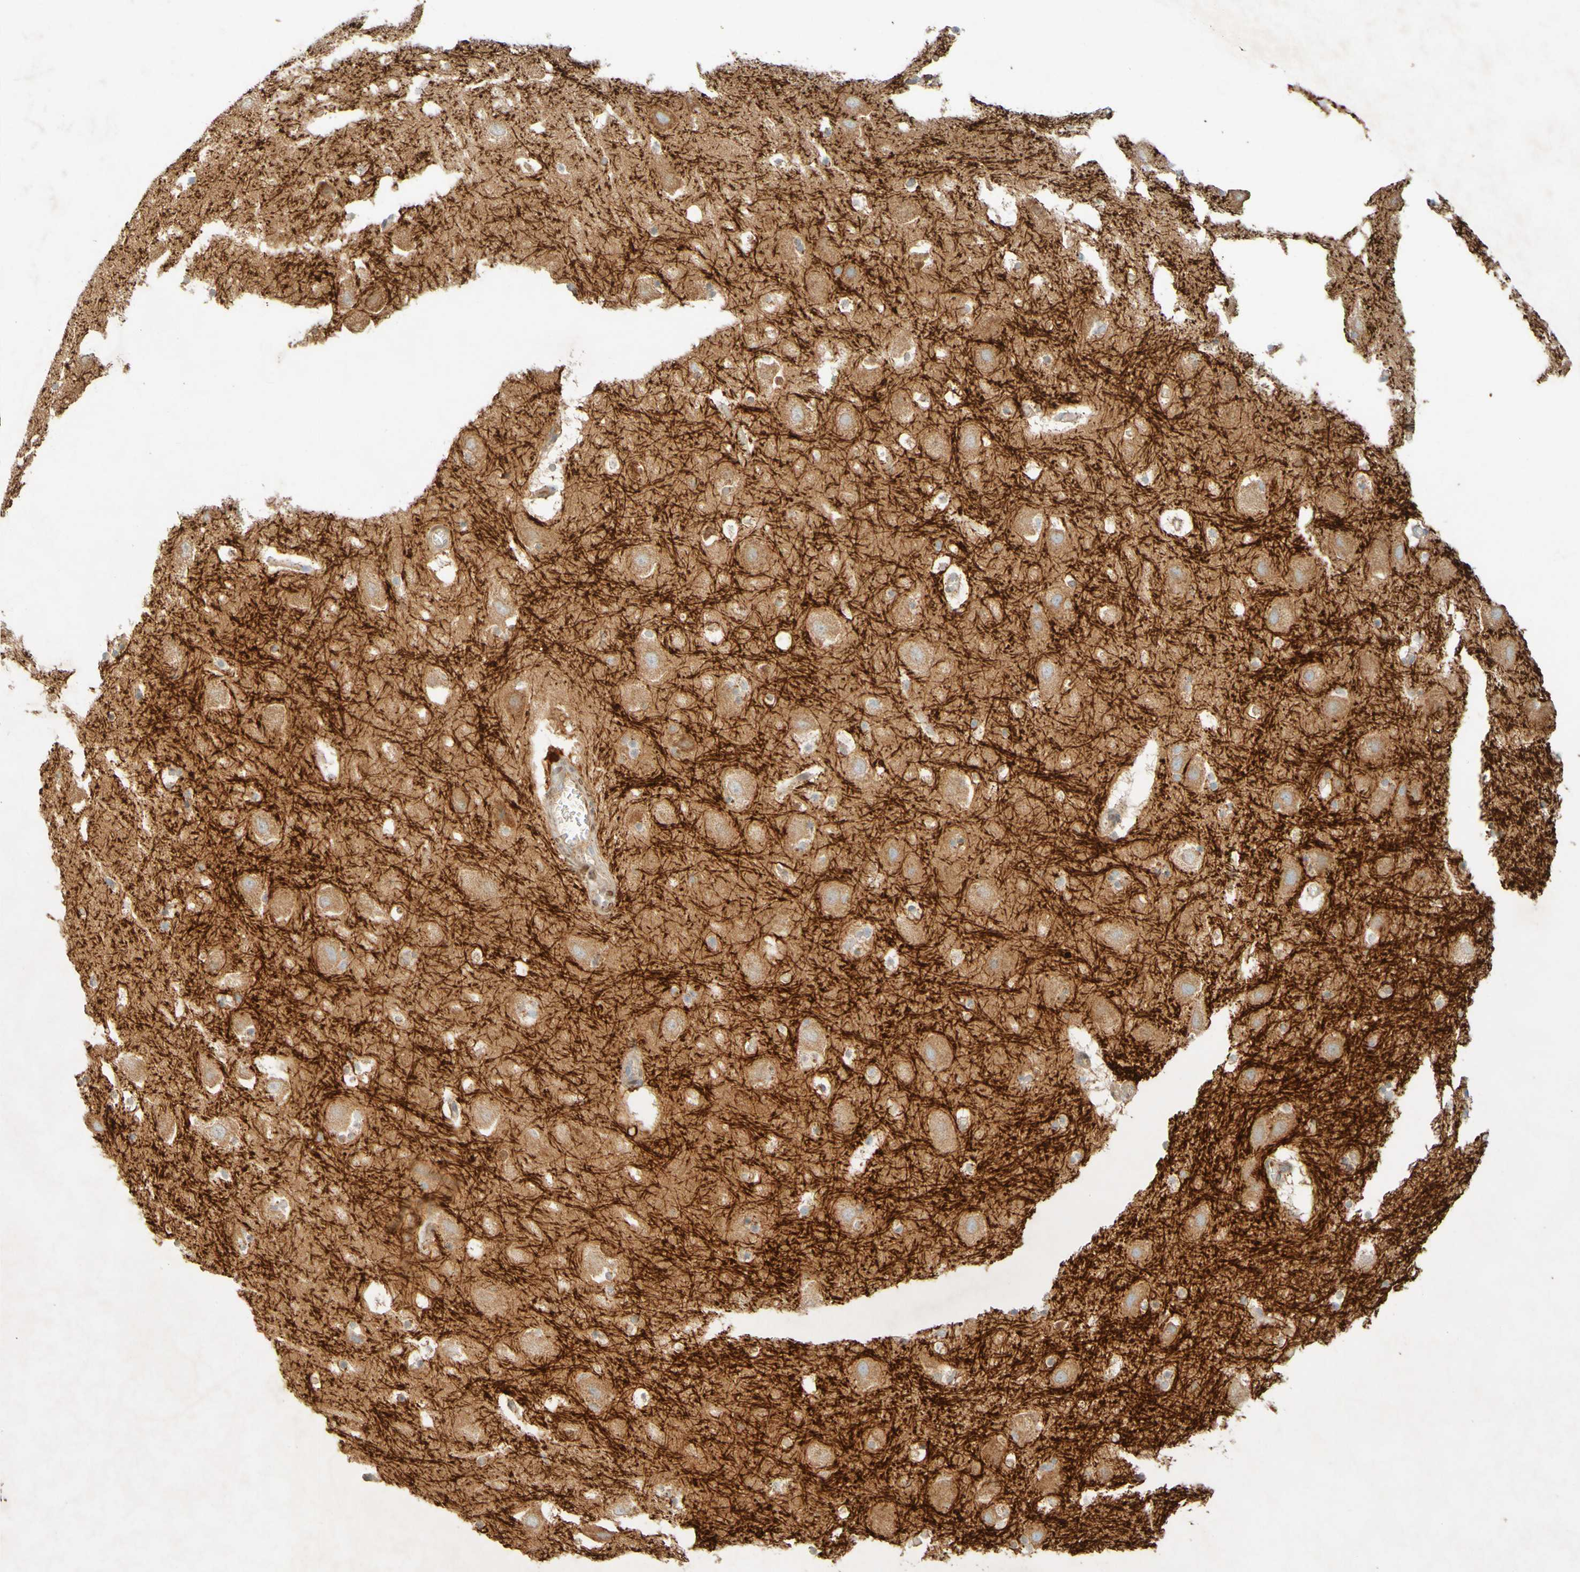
{"staining": {"intensity": "negative", "quantity": "none", "location": "none"}, "tissue": "hippocampus", "cell_type": "Glial cells", "image_type": "normal", "snomed": [{"axis": "morphology", "description": "Normal tissue, NOS"}, {"axis": "topography", "description": "Hippocampus"}], "caption": "Human hippocampus stained for a protein using IHC displays no staining in glial cells.", "gene": "MAG", "patient": {"sex": "male", "age": 45}}